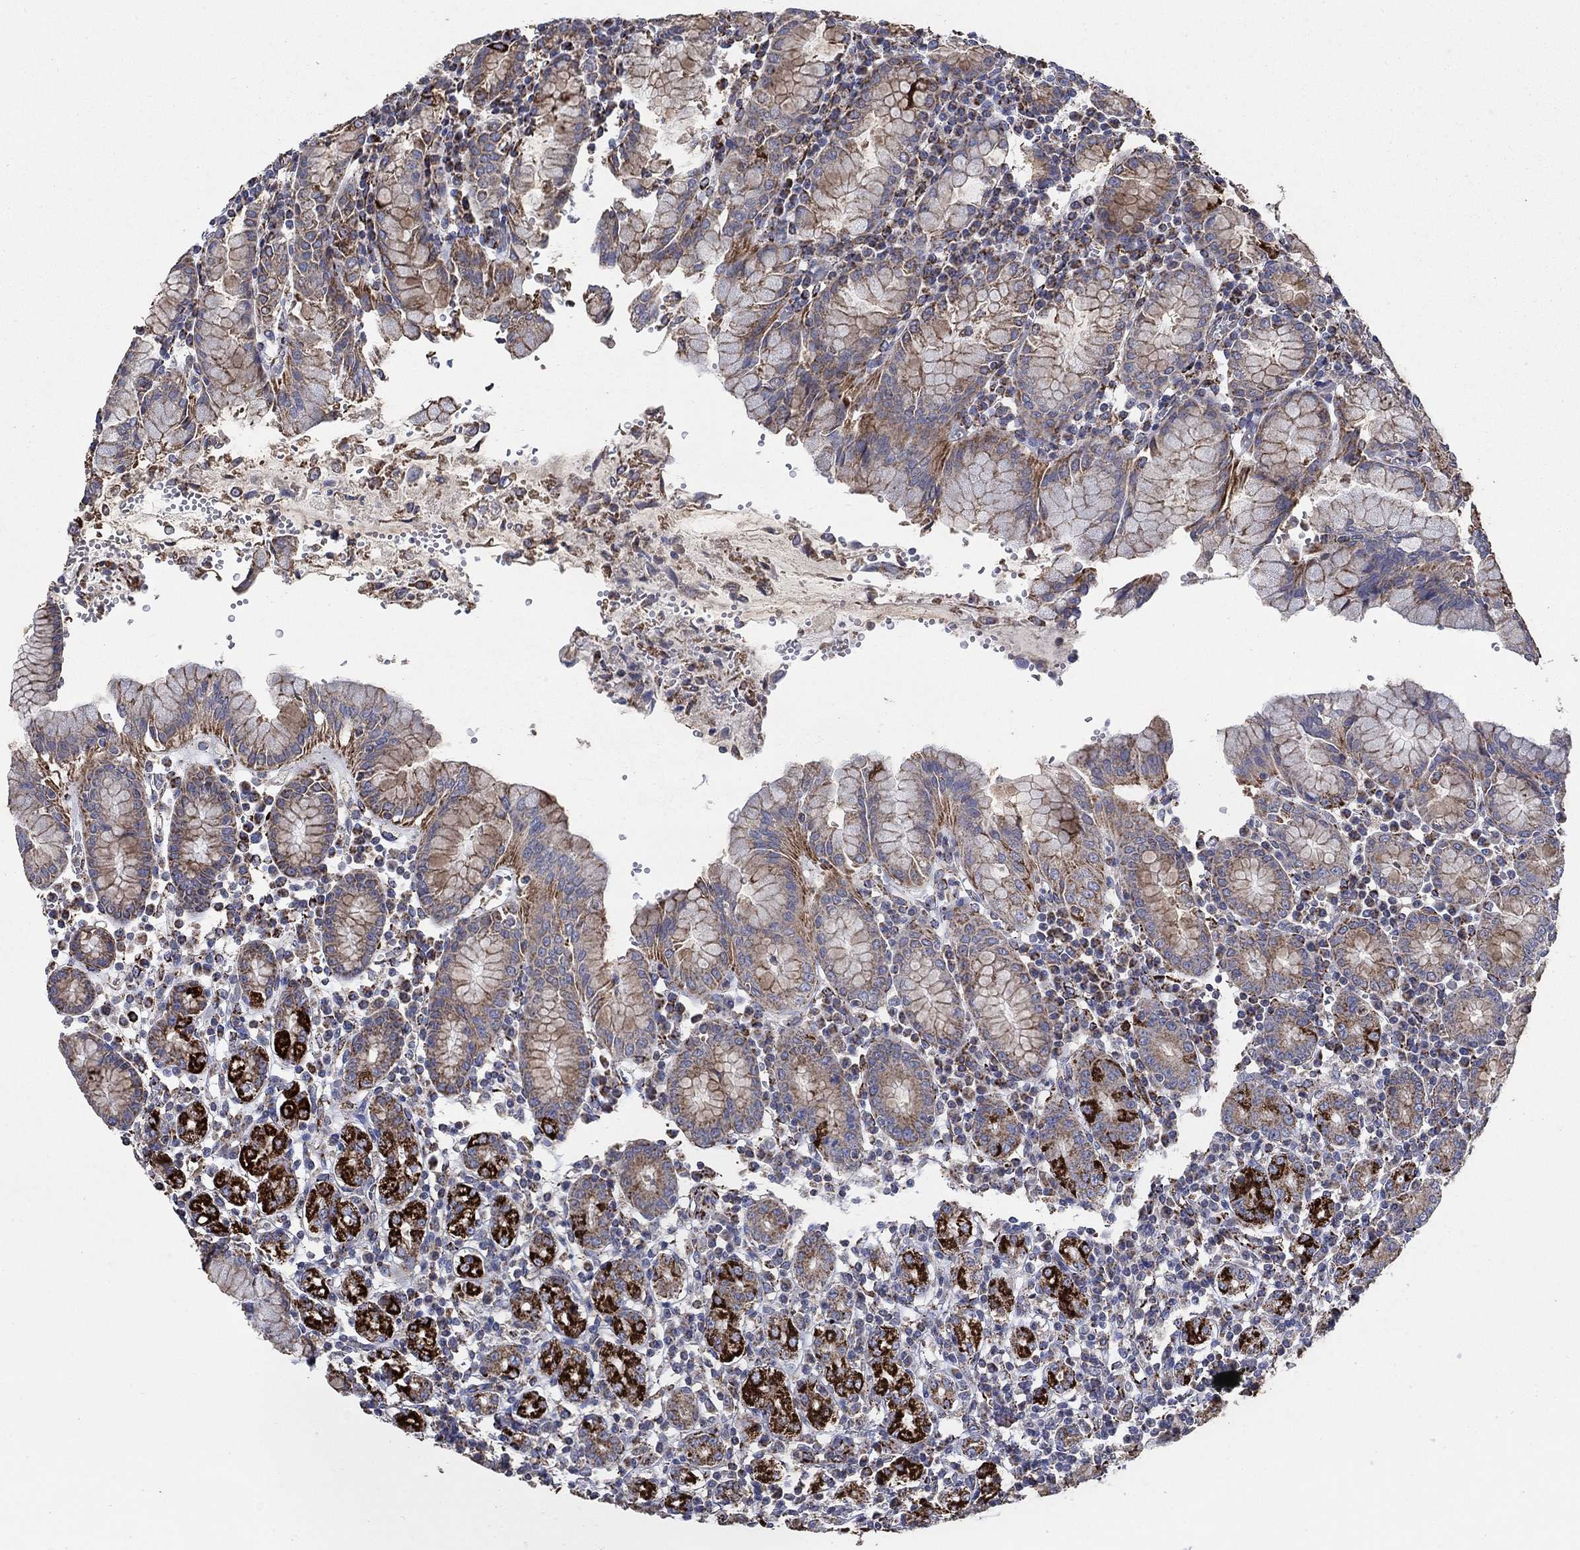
{"staining": {"intensity": "strong", "quantity": "<25%", "location": "cytoplasmic/membranous"}, "tissue": "stomach", "cell_type": "Glandular cells", "image_type": "normal", "snomed": [{"axis": "morphology", "description": "Normal tissue, NOS"}, {"axis": "topography", "description": "Stomach, upper"}, {"axis": "topography", "description": "Stomach"}], "caption": "Brown immunohistochemical staining in unremarkable stomach shows strong cytoplasmic/membranous staining in approximately <25% of glandular cells. Ihc stains the protein in brown and the nuclei are stained blue.", "gene": "PNPLA2", "patient": {"sex": "male", "age": 62}}